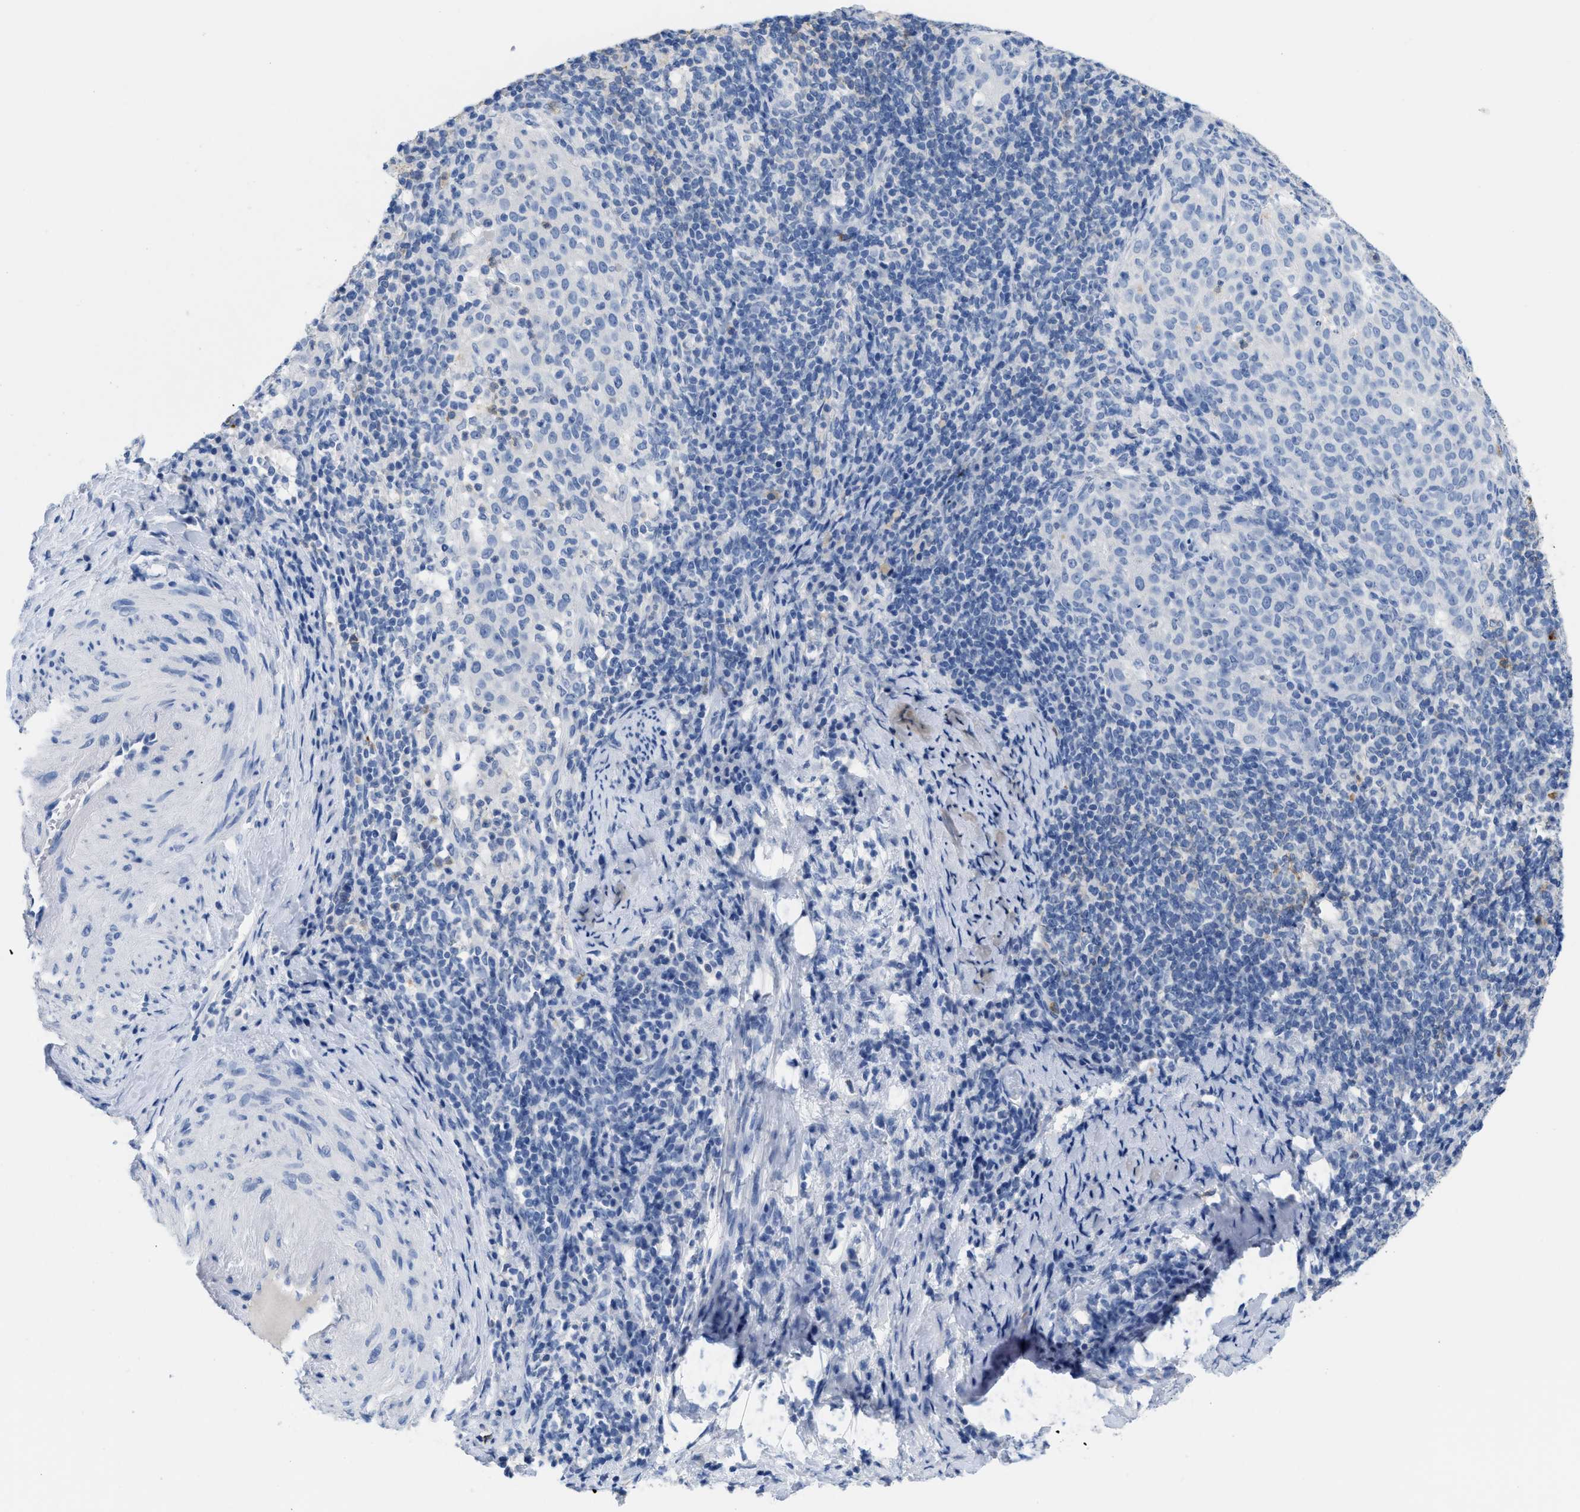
{"staining": {"intensity": "negative", "quantity": "none", "location": "none"}, "tissue": "cervical cancer", "cell_type": "Tumor cells", "image_type": "cancer", "snomed": [{"axis": "morphology", "description": "Squamous cell carcinoma, NOS"}, {"axis": "topography", "description": "Cervix"}], "caption": "This image is of cervical cancer (squamous cell carcinoma) stained with IHC to label a protein in brown with the nuclei are counter-stained blue. There is no expression in tumor cells.", "gene": "CR1", "patient": {"sex": "female", "age": 51}}